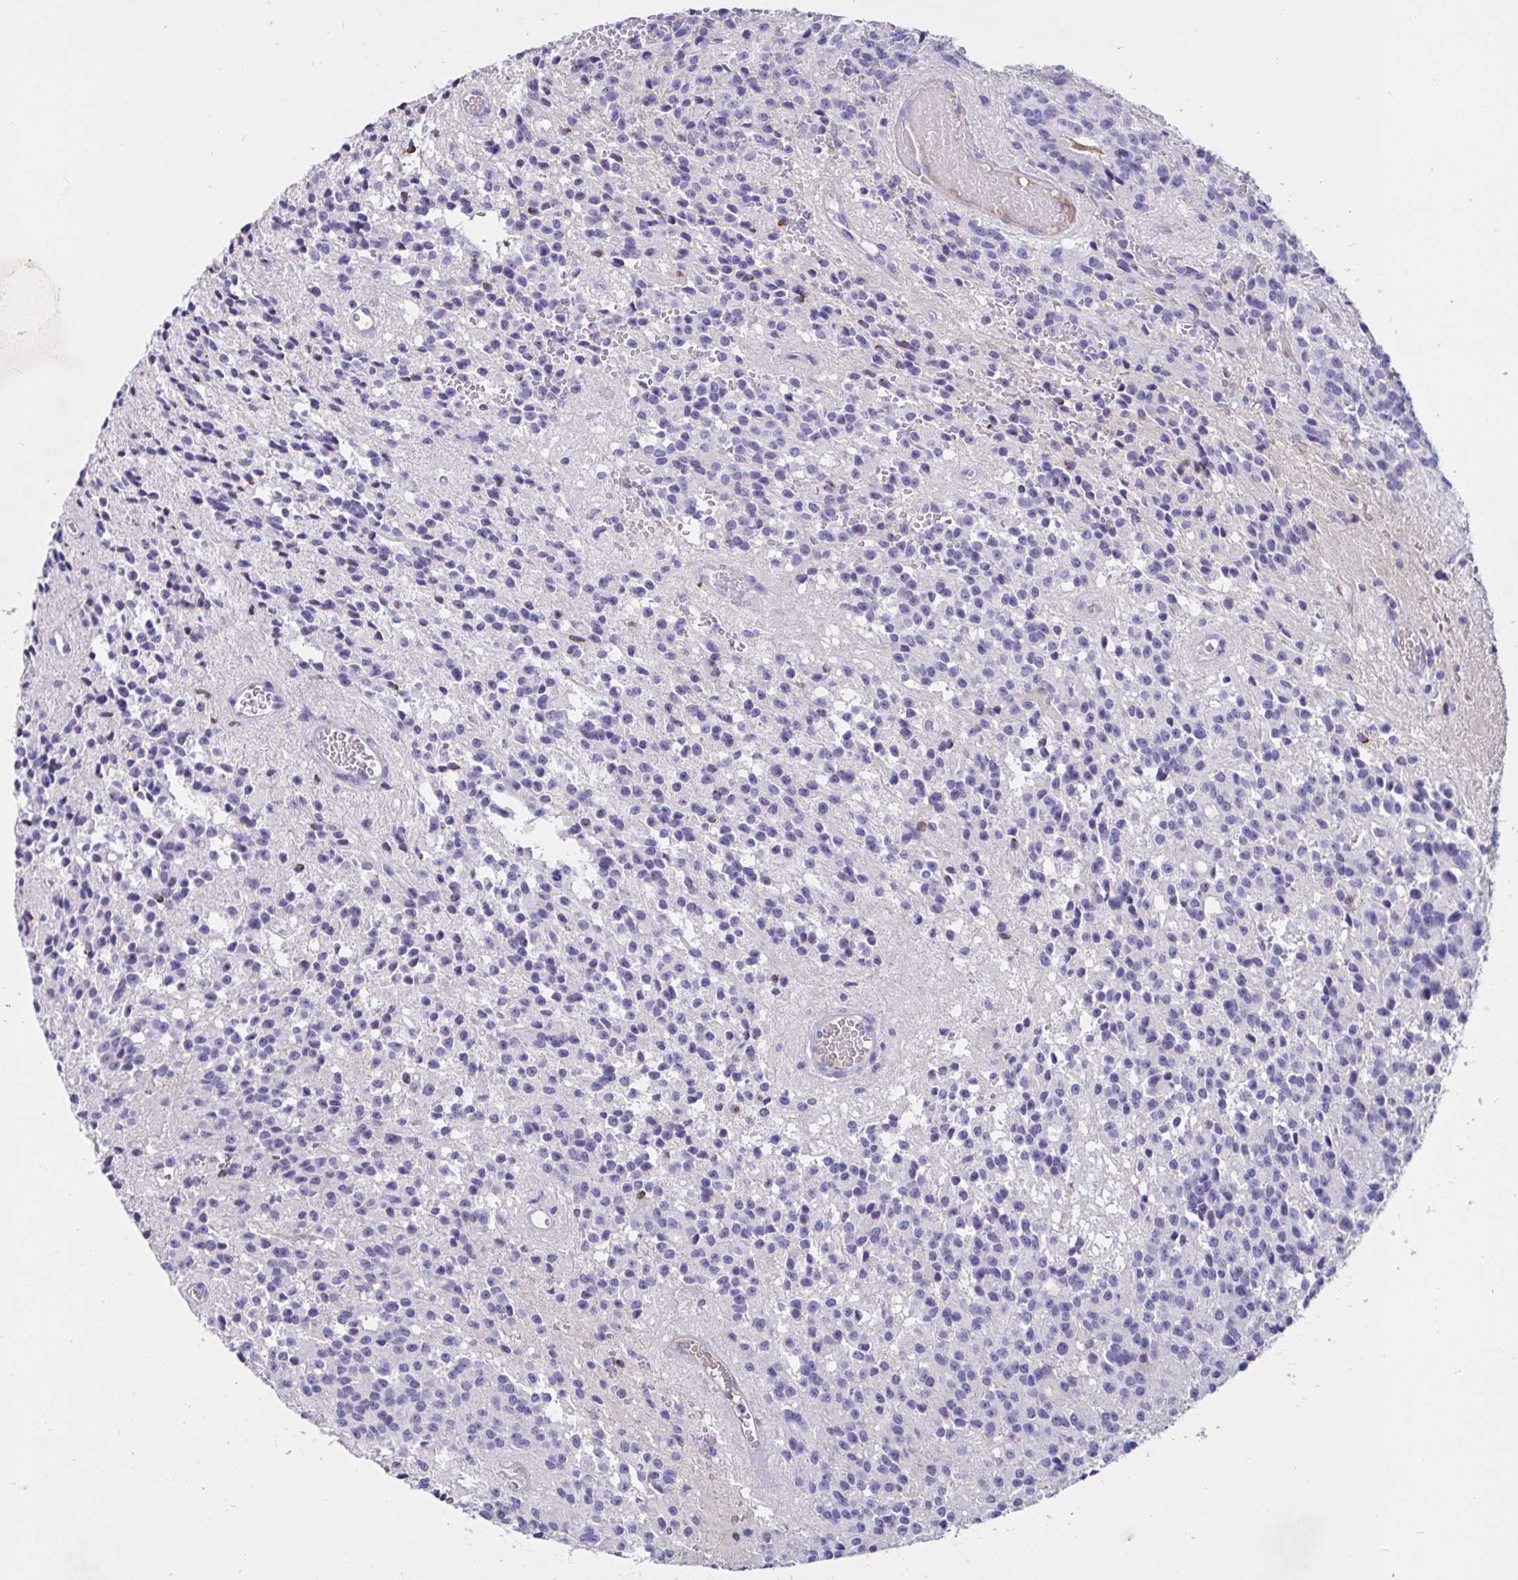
{"staining": {"intensity": "negative", "quantity": "none", "location": "none"}, "tissue": "glioma", "cell_type": "Tumor cells", "image_type": "cancer", "snomed": [{"axis": "morphology", "description": "Glioma, malignant, Low grade"}, {"axis": "topography", "description": "Brain"}], "caption": "Immunohistochemistry photomicrograph of neoplastic tissue: malignant glioma (low-grade) stained with DAB shows no significant protein expression in tumor cells. The staining was performed using DAB to visualize the protein expression in brown, while the nuclei were stained in blue with hematoxylin (Magnification: 20x).", "gene": "SAA4", "patient": {"sex": "male", "age": 31}}